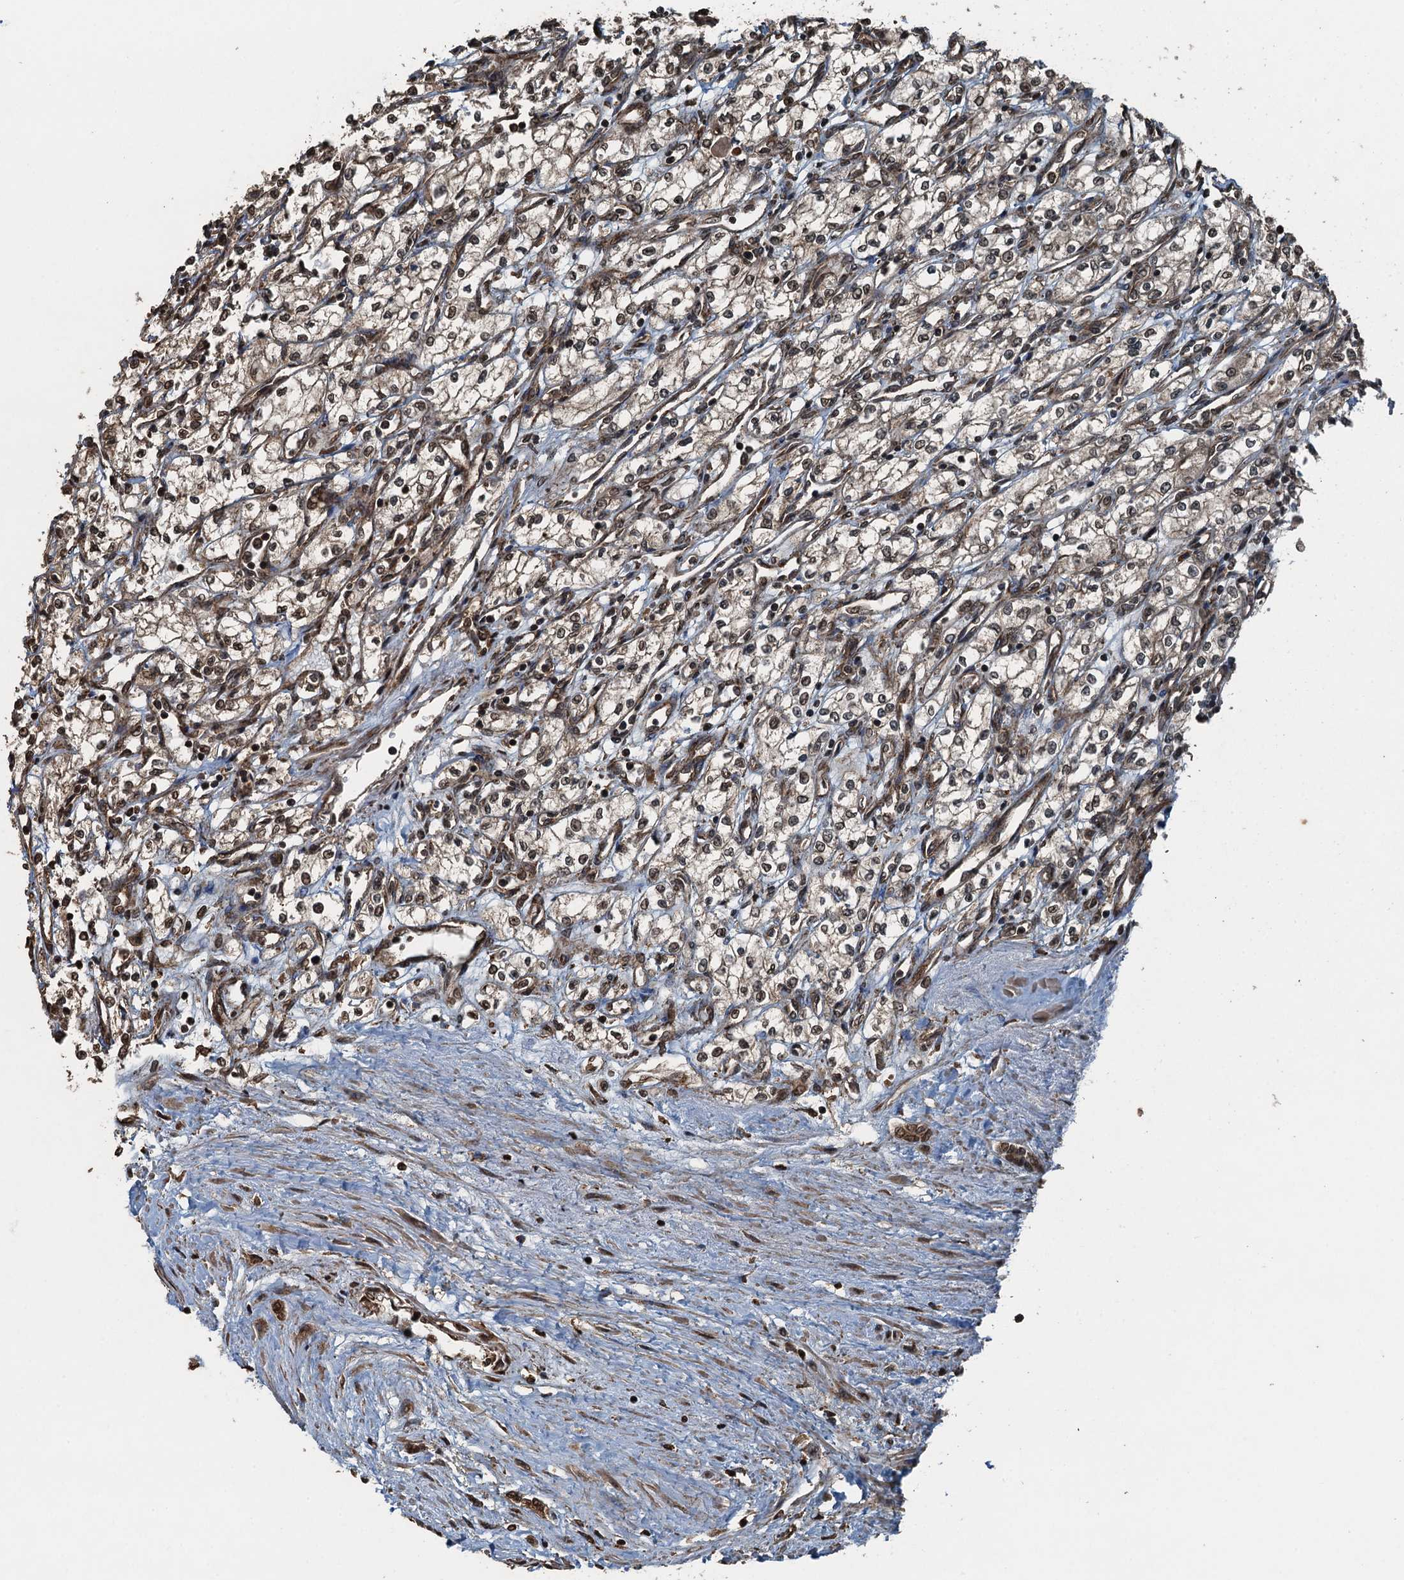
{"staining": {"intensity": "moderate", "quantity": ">75%", "location": "cytoplasmic/membranous,nuclear"}, "tissue": "renal cancer", "cell_type": "Tumor cells", "image_type": "cancer", "snomed": [{"axis": "morphology", "description": "Adenocarcinoma, NOS"}, {"axis": "topography", "description": "Kidney"}], "caption": "Adenocarcinoma (renal) tissue exhibits moderate cytoplasmic/membranous and nuclear staining in about >75% of tumor cells", "gene": "TCTN1", "patient": {"sex": "male", "age": 59}}